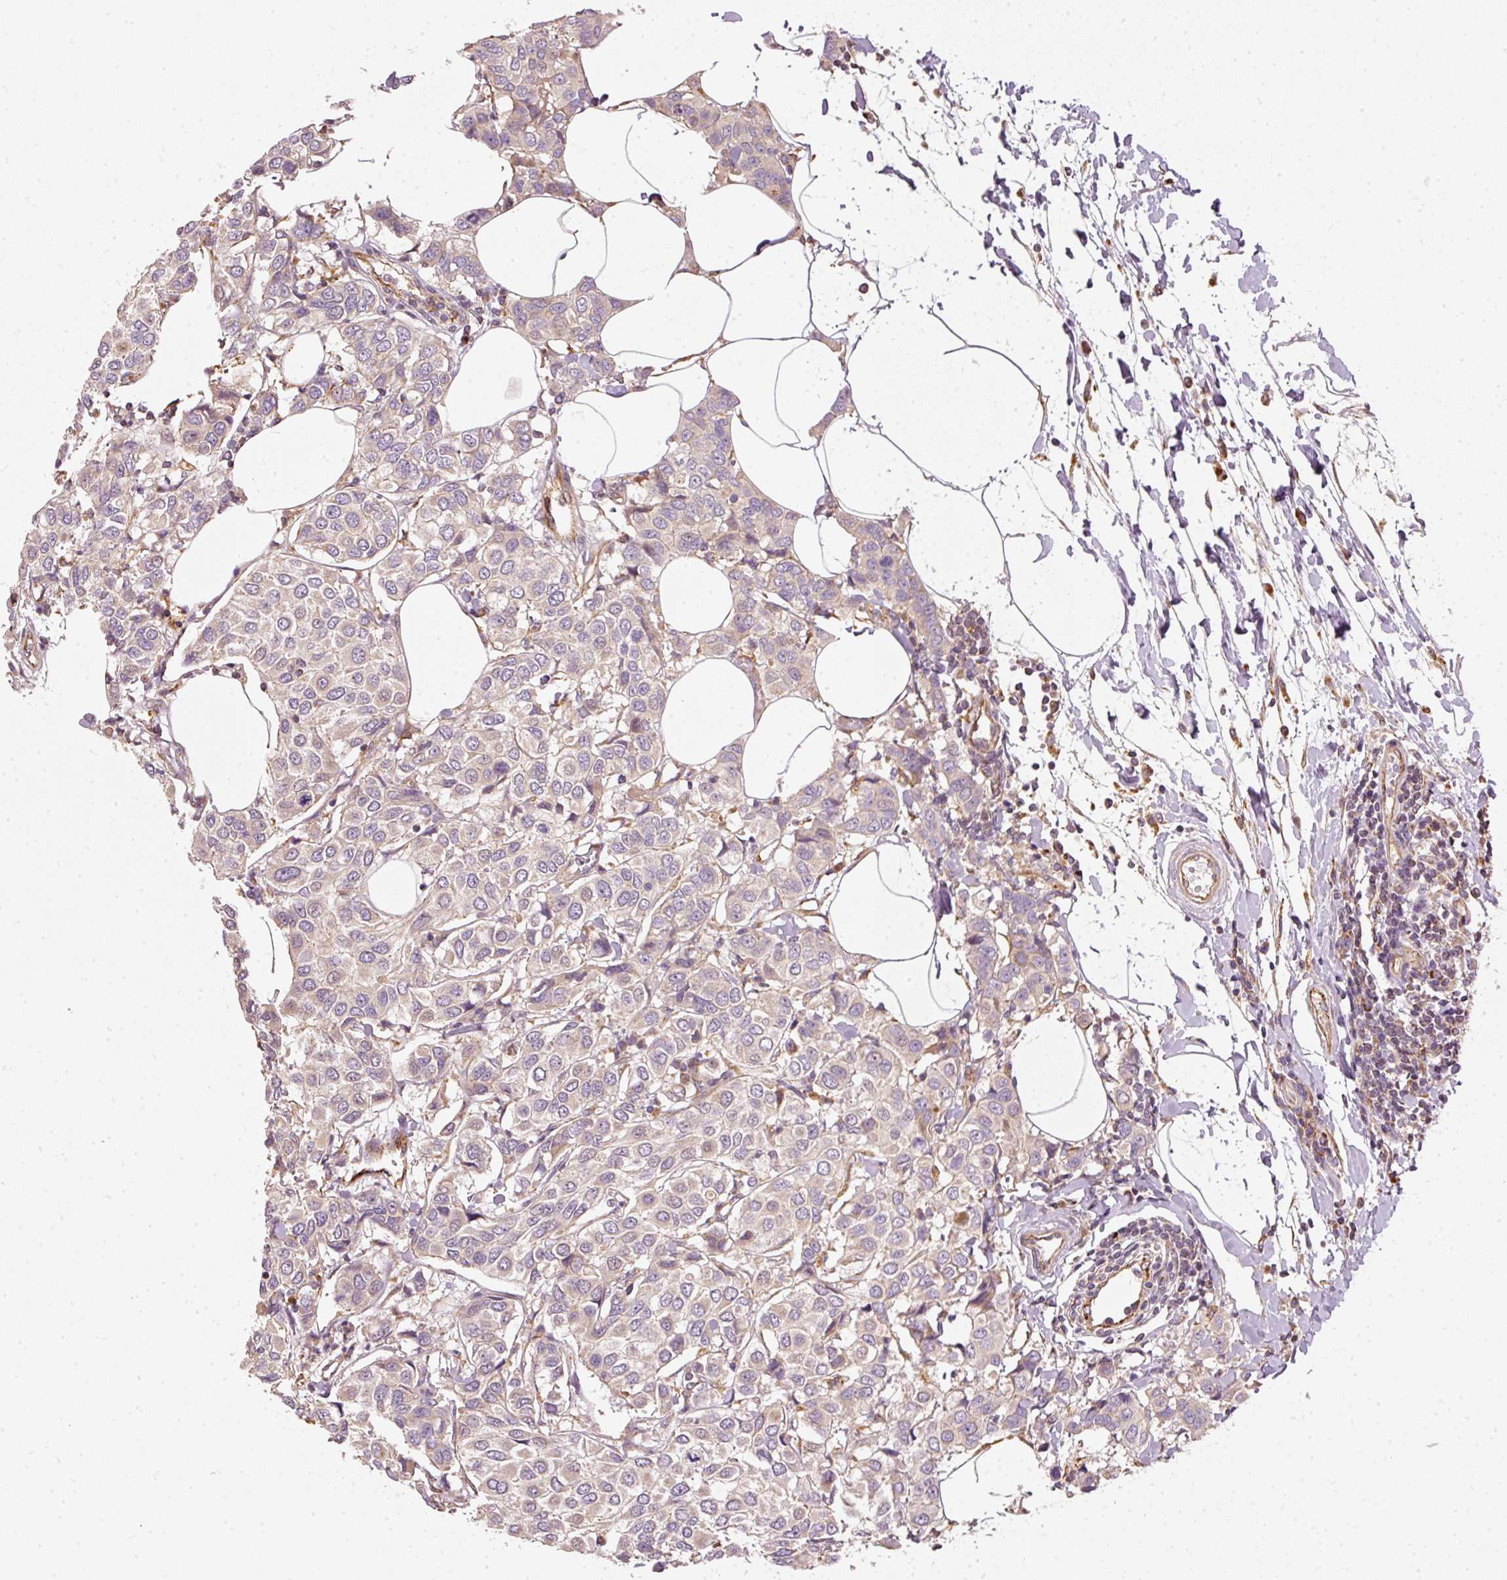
{"staining": {"intensity": "weak", "quantity": "<25%", "location": "cytoplasmic/membranous"}, "tissue": "breast cancer", "cell_type": "Tumor cells", "image_type": "cancer", "snomed": [{"axis": "morphology", "description": "Duct carcinoma"}, {"axis": "topography", "description": "Breast"}], "caption": "This is an immunohistochemistry (IHC) micrograph of human breast infiltrating ductal carcinoma. There is no positivity in tumor cells.", "gene": "MTHFD1L", "patient": {"sex": "female", "age": 55}}